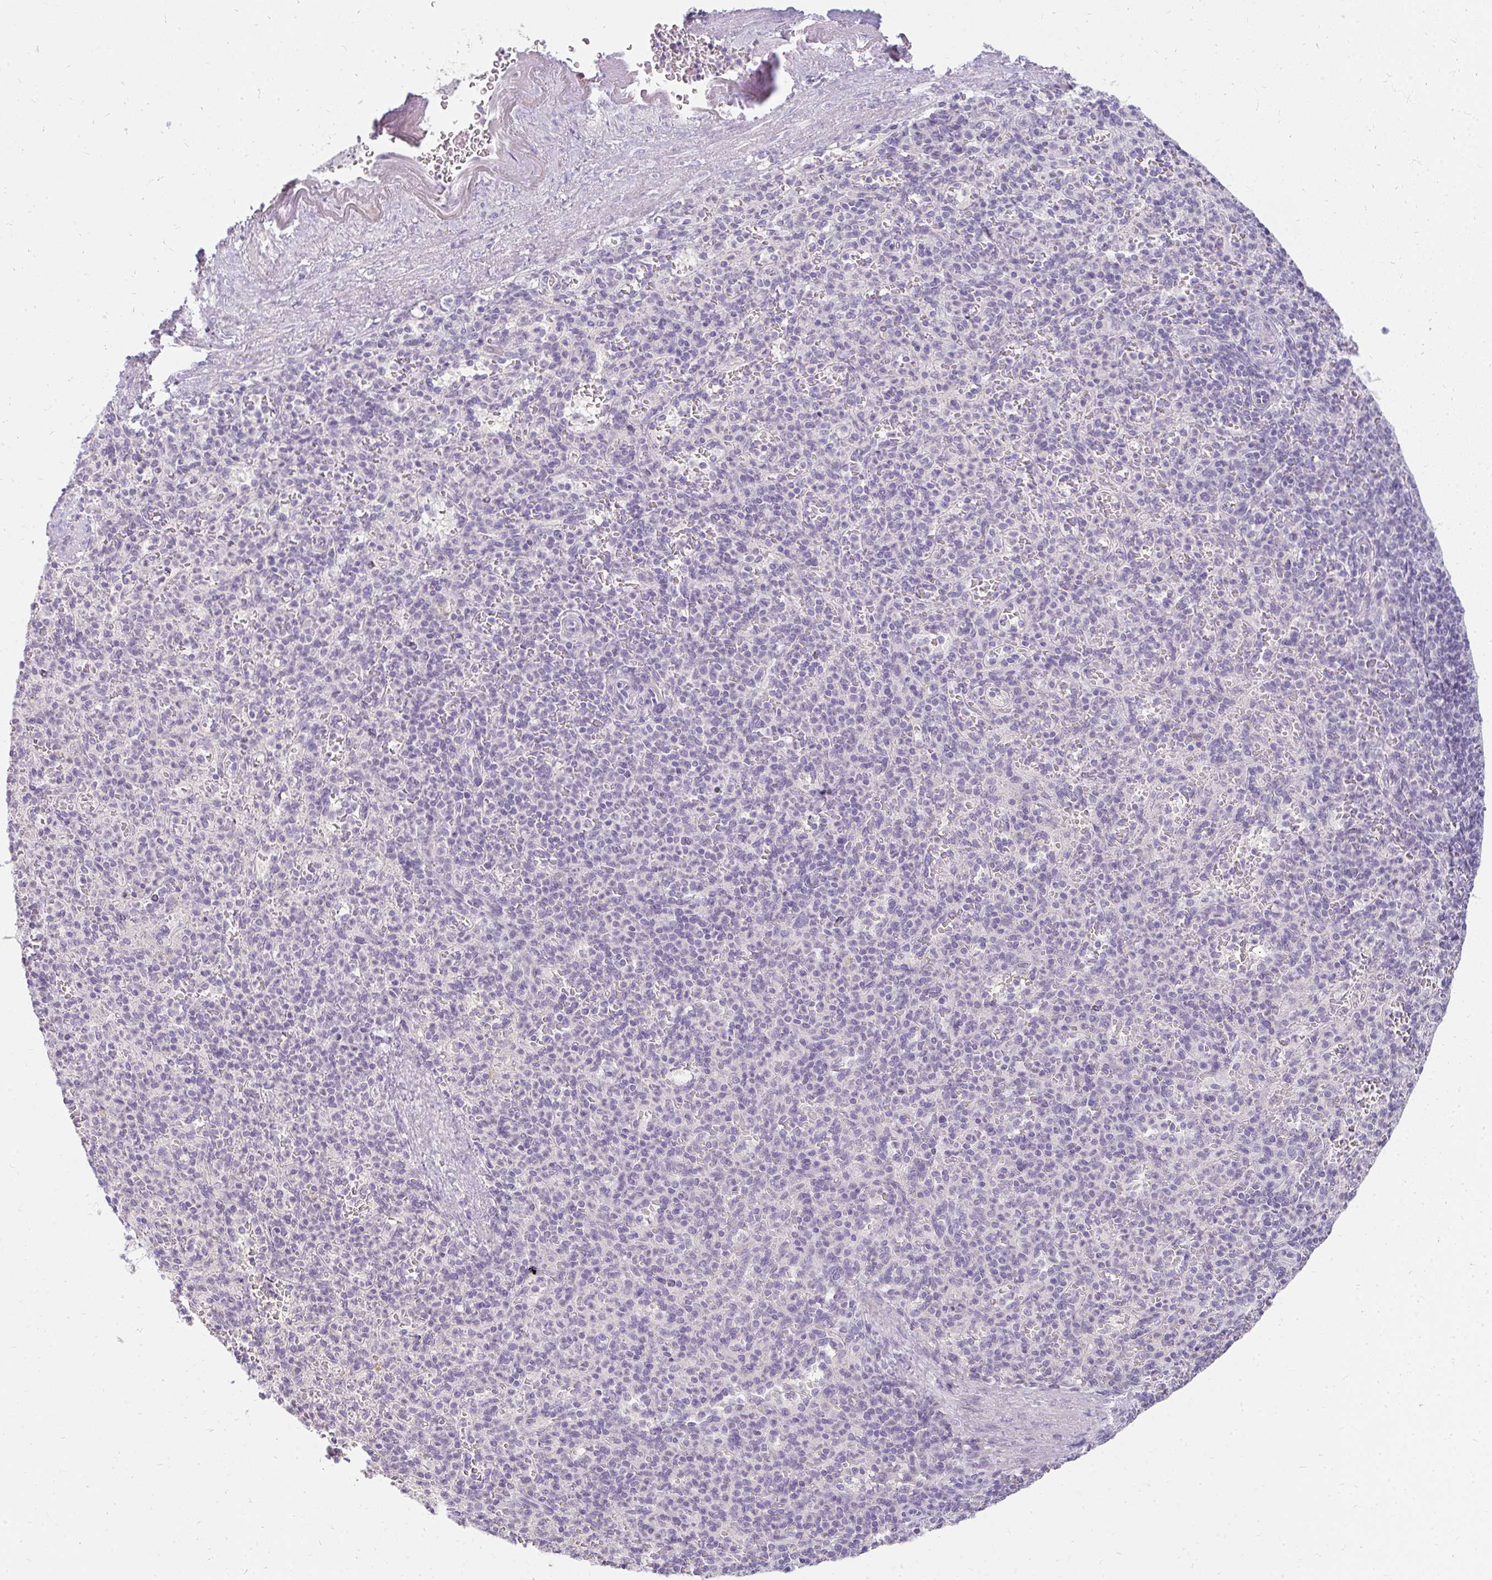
{"staining": {"intensity": "negative", "quantity": "none", "location": "none"}, "tissue": "spleen", "cell_type": "Cells in red pulp", "image_type": "normal", "snomed": [{"axis": "morphology", "description": "Normal tissue, NOS"}, {"axis": "topography", "description": "Spleen"}], "caption": "Immunohistochemistry of normal spleen displays no expression in cells in red pulp. The staining was performed using DAB (3,3'-diaminobenzidine) to visualize the protein expression in brown, while the nuclei were stained in blue with hematoxylin (Magnification: 20x).", "gene": "PPP1R3G", "patient": {"sex": "female", "age": 74}}